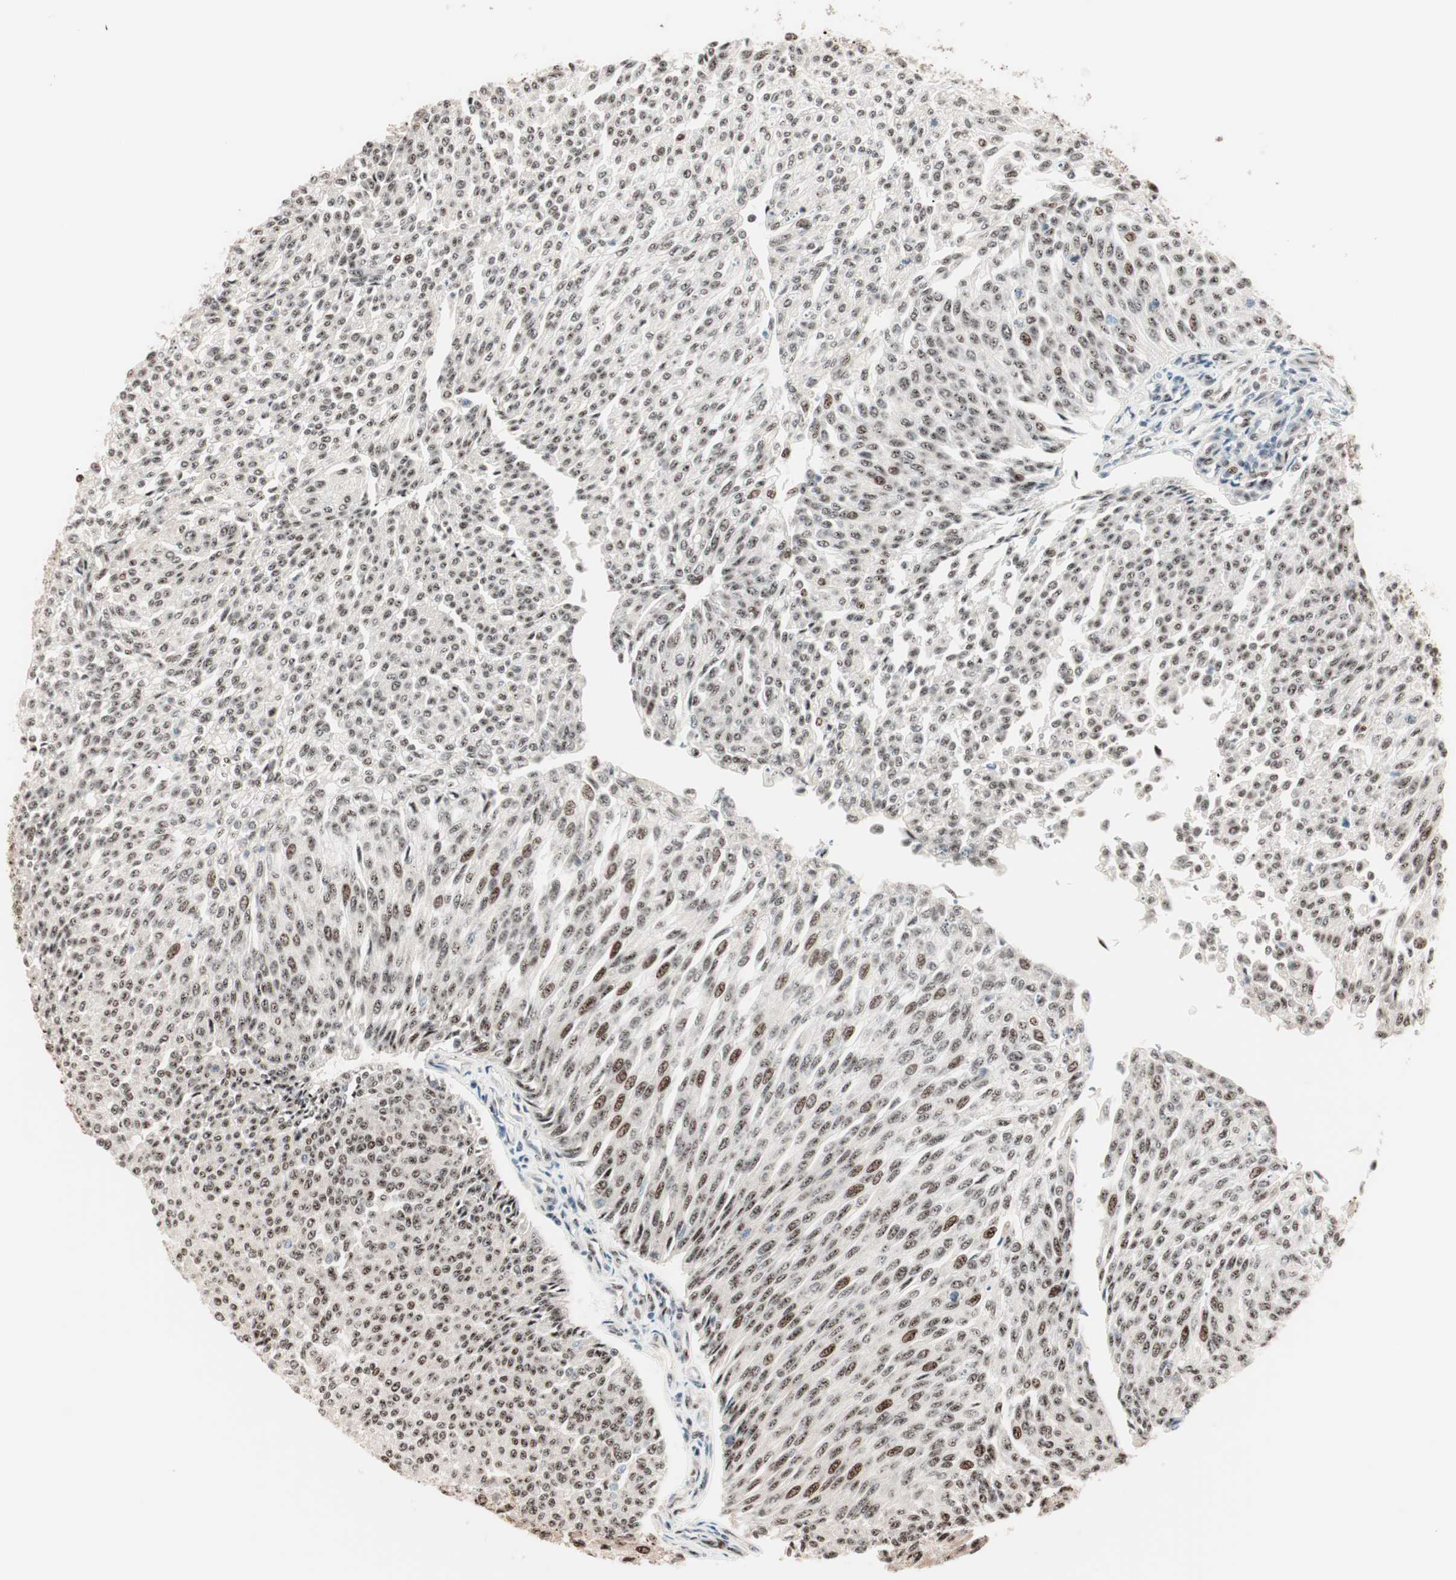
{"staining": {"intensity": "moderate", "quantity": "25%-75%", "location": "nuclear"}, "tissue": "urothelial cancer", "cell_type": "Tumor cells", "image_type": "cancer", "snomed": [{"axis": "morphology", "description": "Urothelial carcinoma, Low grade"}, {"axis": "topography", "description": "Urinary bladder"}], "caption": "This image exhibits immunohistochemistry staining of human low-grade urothelial carcinoma, with medium moderate nuclear positivity in about 25%-75% of tumor cells.", "gene": "NR5A2", "patient": {"sex": "female", "age": 79}}